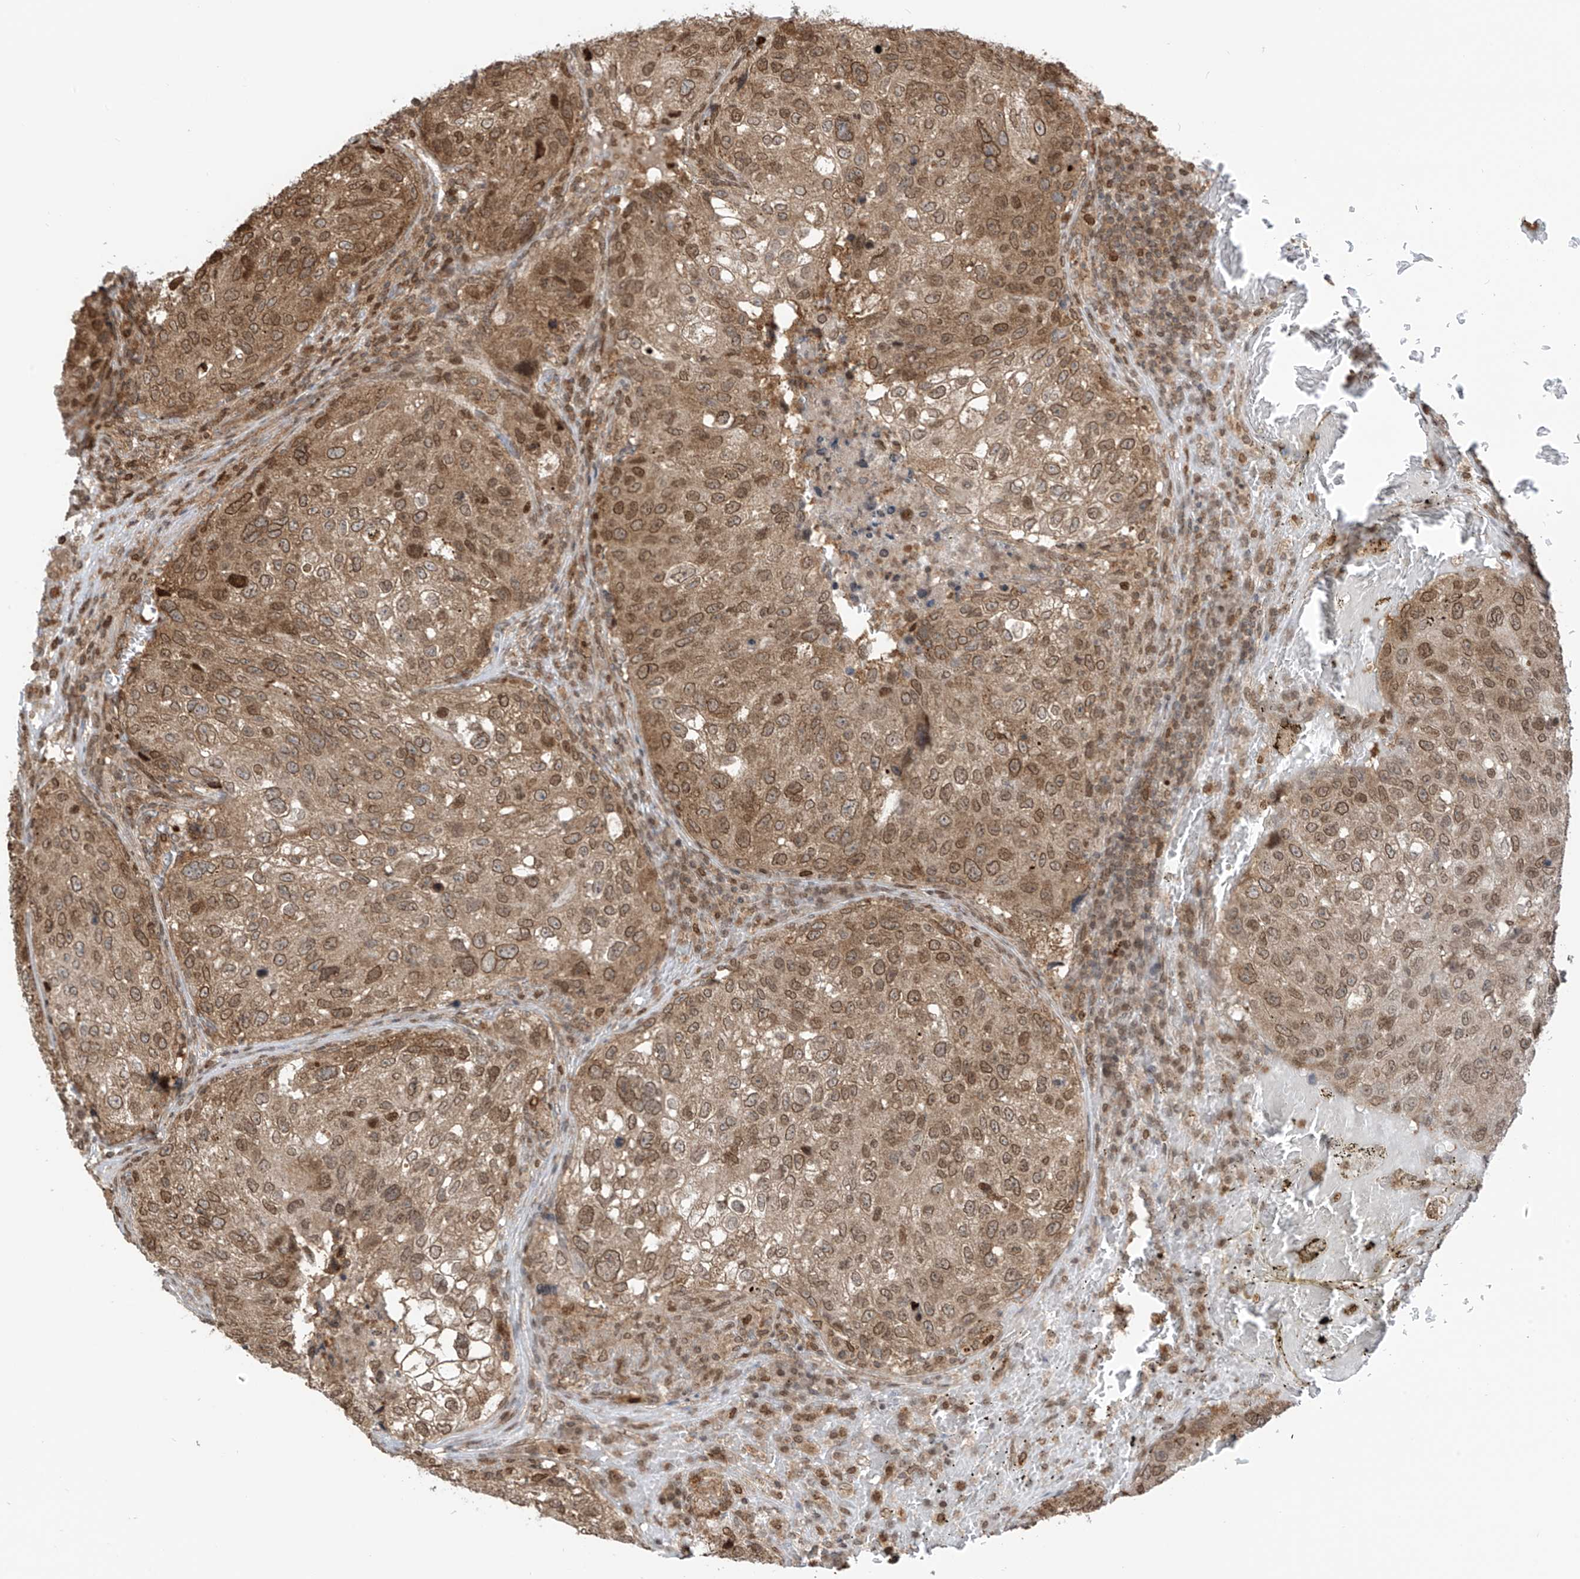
{"staining": {"intensity": "moderate", "quantity": ">75%", "location": "cytoplasmic/membranous,nuclear"}, "tissue": "urothelial cancer", "cell_type": "Tumor cells", "image_type": "cancer", "snomed": [{"axis": "morphology", "description": "Urothelial carcinoma, High grade"}, {"axis": "topography", "description": "Lymph node"}, {"axis": "topography", "description": "Urinary bladder"}], "caption": "This micrograph shows immunohistochemistry (IHC) staining of high-grade urothelial carcinoma, with medium moderate cytoplasmic/membranous and nuclear expression in approximately >75% of tumor cells.", "gene": "KPNB1", "patient": {"sex": "male", "age": 51}}